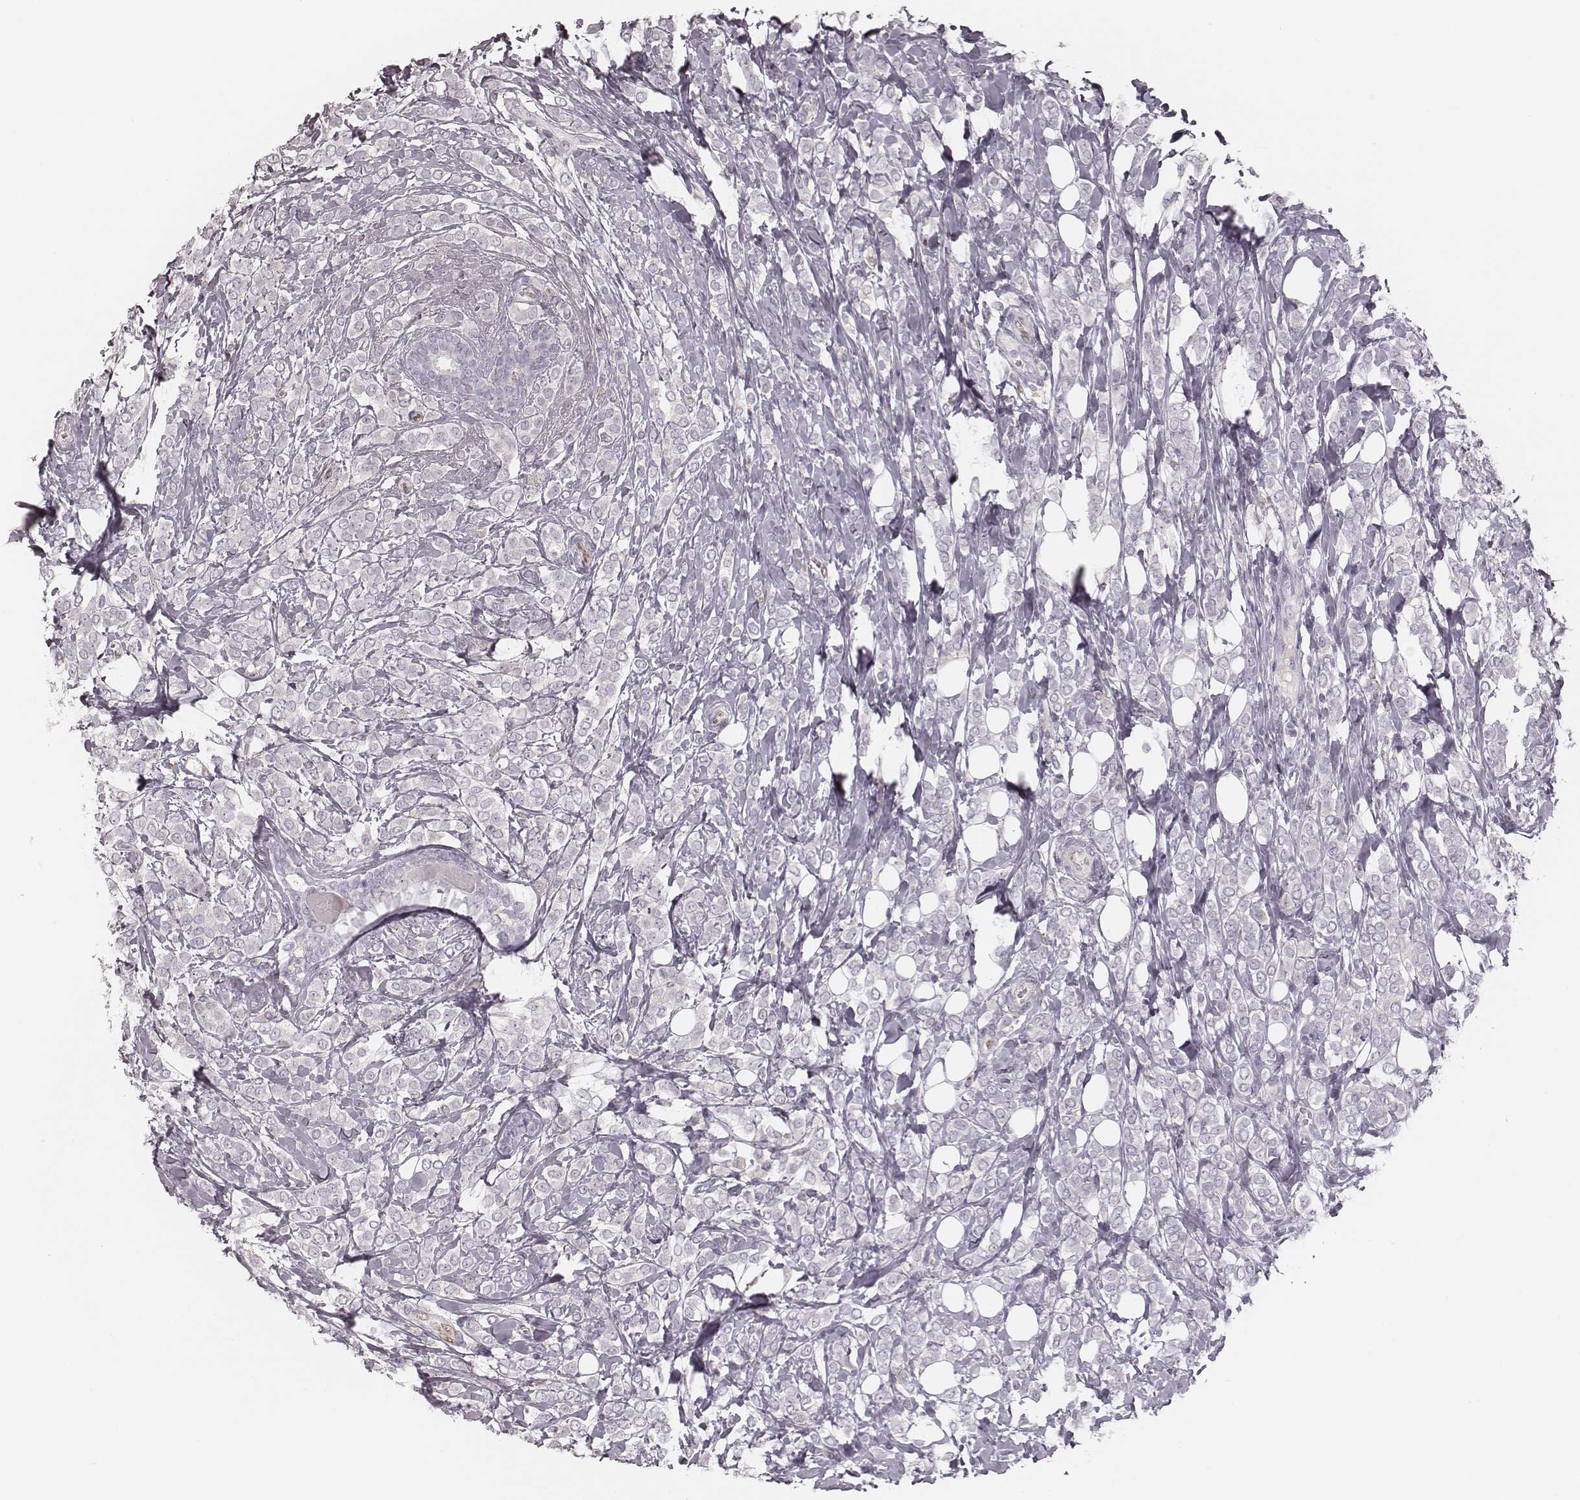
{"staining": {"intensity": "negative", "quantity": "none", "location": "none"}, "tissue": "breast cancer", "cell_type": "Tumor cells", "image_type": "cancer", "snomed": [{"axis": "morphology", "description": "Lobular carcinoma"}, {"axis": "topography", "description": "Breast"}], "caption": "Immunohistochemical staining of breast cancer exhibits no significant staining in tumor cells.", "gene": "MSX1", "patient": {"sex": "female", "age": 49}}